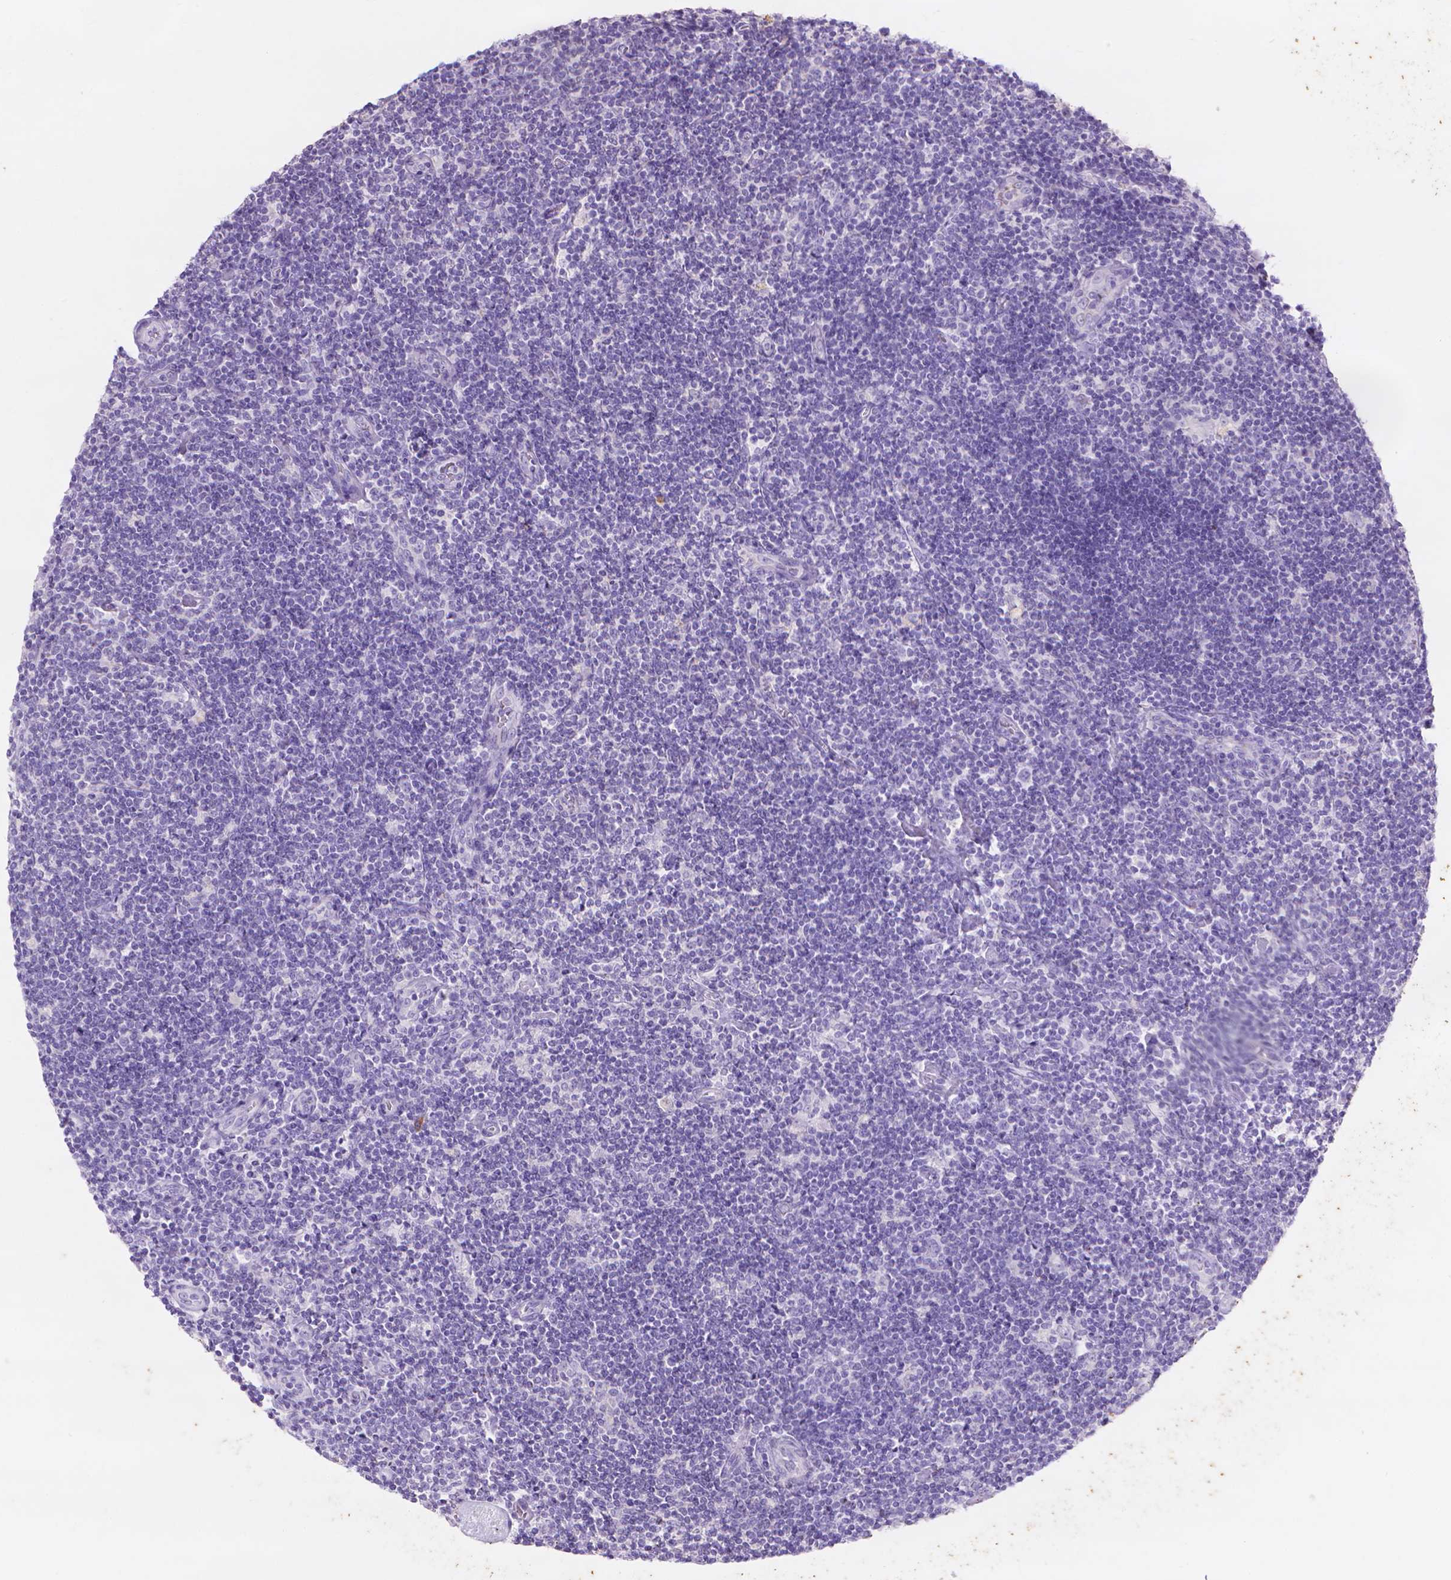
{"staining": {"intensity": "negative", "quantity": "none", "location": "none"}, "tissue": "lymphoma", "cell_type": "Tumor cells", "image_type": "cancer", "snomed": [{"axis": "morphology", "description": "Hodgkin's disease, NOS"}, {"axis": "topography", "description": "Lymph node"}], "caption": "This is a histopathology image of IHC staining of Hodgkin's disease, which shows no positivity in tumor cells.", "gene": "MMP11", "patient": {"sex": "male", "age": 40}}